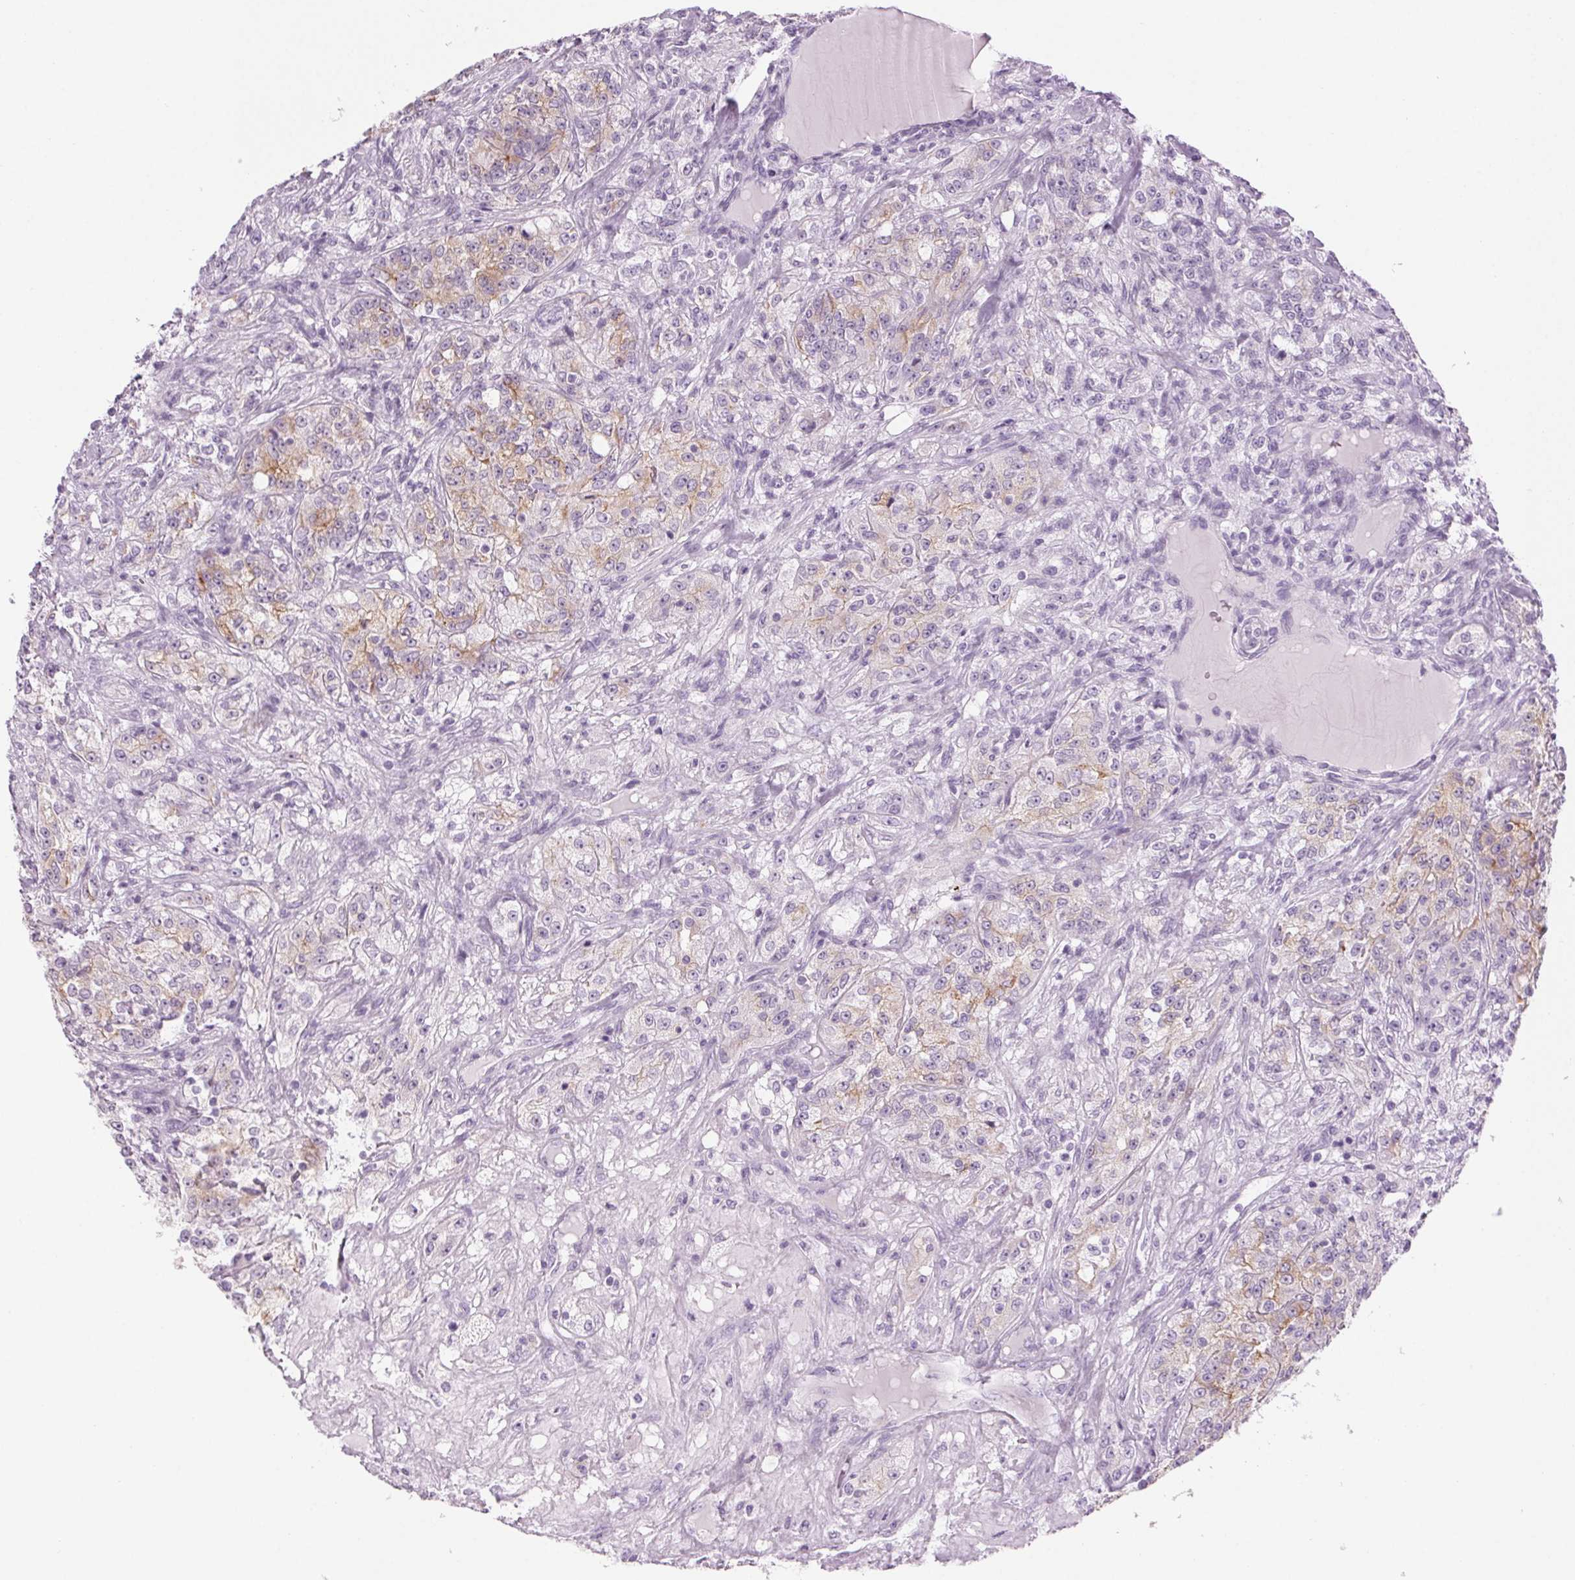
{"staining": {"intensity": "weak", "quantity": "25%-75%", "location": "cytoplasmic/membranous"}, "tissue": "renal cancer", "cell_type": "Tumor cells", "image_type": "cancer", "snomed": [{"axis": "morphology", "description": "Adenocarcinoma, NOS"}, {"axis": "topography", "description": "Kidney"}], "caption": "Renal adenocarcinoma stained with a brown dye displays weak cytoplasmic/membranous positive expression in about 25%-75% of tumor cells.", "gene": "LRP2", "patient": {"sex": "female", "age": 63}}